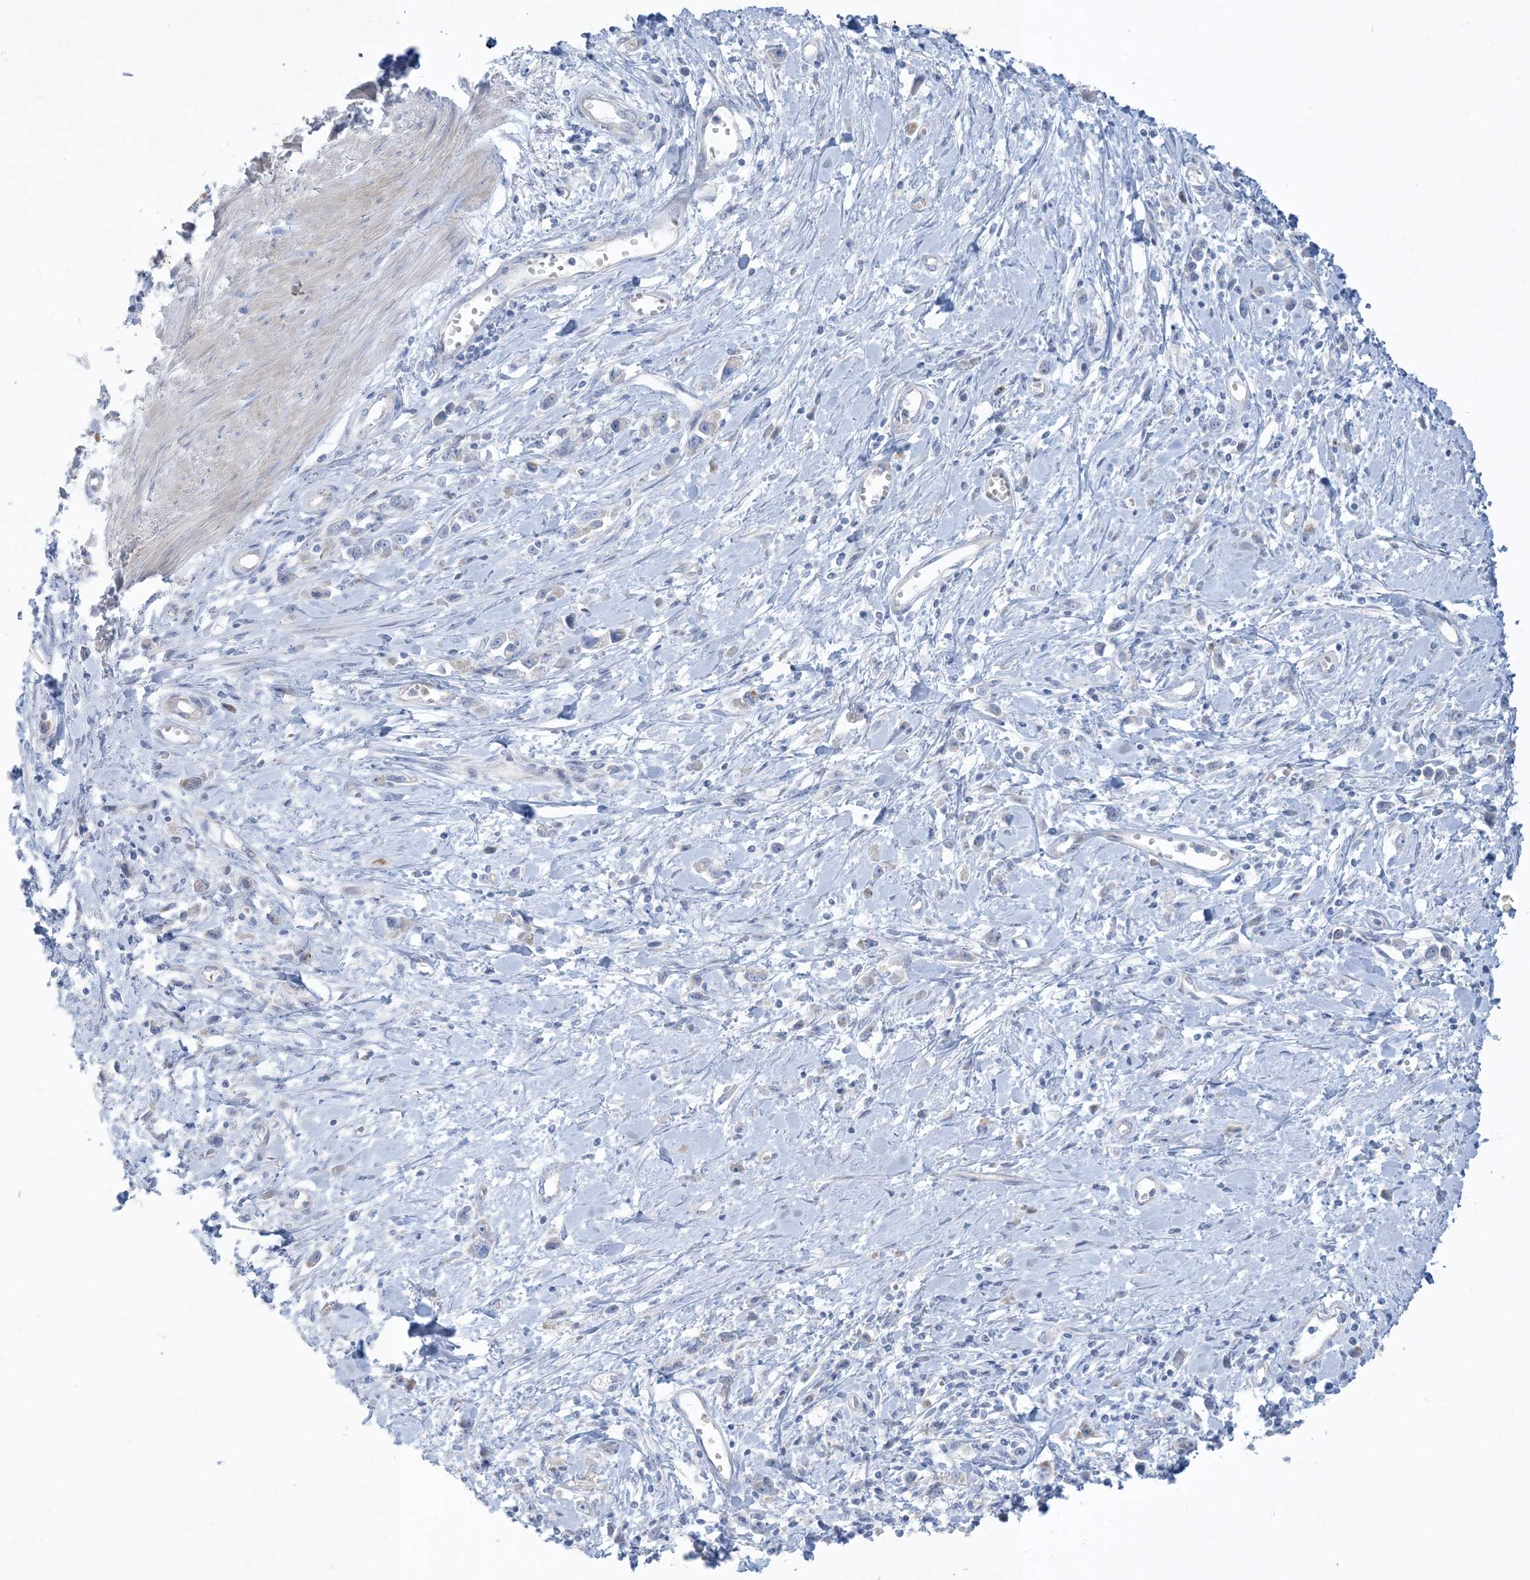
{"staining": {"intensity": "negative", "quantity": "none", "location": "none"}, "tissue": "stomach cancer", "cell_type": "Tumor cells", "image_type": "cancer", "snomed": [{"axis": "morphology", "description": "Adenocarcinoma, NOS"}, {"axis": "topography", "description": "Stomach"}], "caption": "Immunohistochemical staining of human stomach cancer (adenocarcinoma) displays no significant expression in tumor cells.", "gene": "XIRP2", "patient": {"sex": "female", "age": 76}}